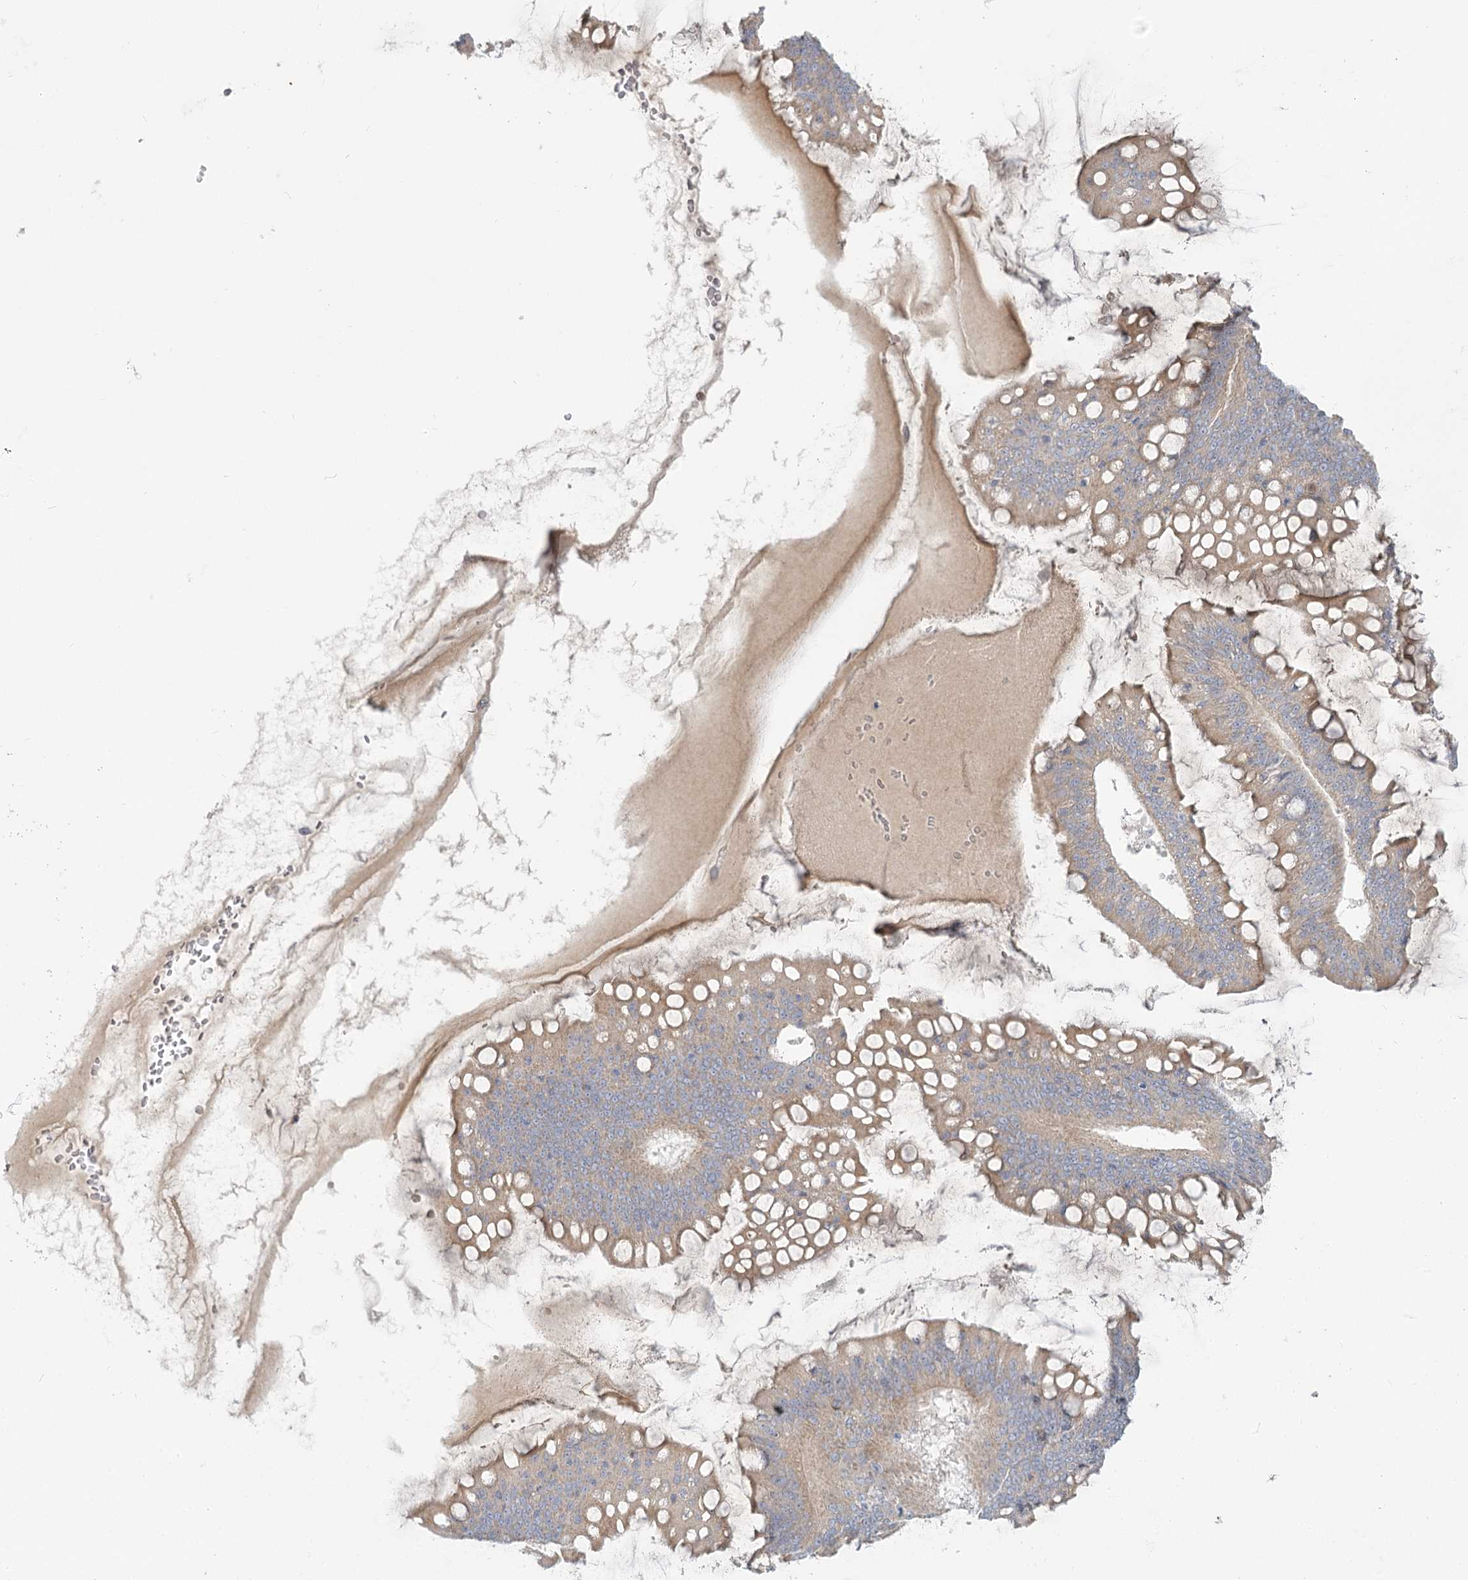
{"staining": {"intensity": "moderate", "quantity": ">75%", "location": "cytoplasmic/membranous"}, "tissue": "ovarian cancer", "cell_type": "Tumor cells", "image_type": "cancer", "snomed": [{"axis": "morphology", "description": "Cystadenocarcinoma, mucinous, NOS"}, {"axis": "topography", "description": "Ovary"}], "caption": "A medium amount of moderate cytoplasmic/membranous positivity is appreciated in approximately >75% of tumor cells in ovarian cancer tissue.", "gene": "MTMR3", "patient": {"sex": "female", "age": 73}}